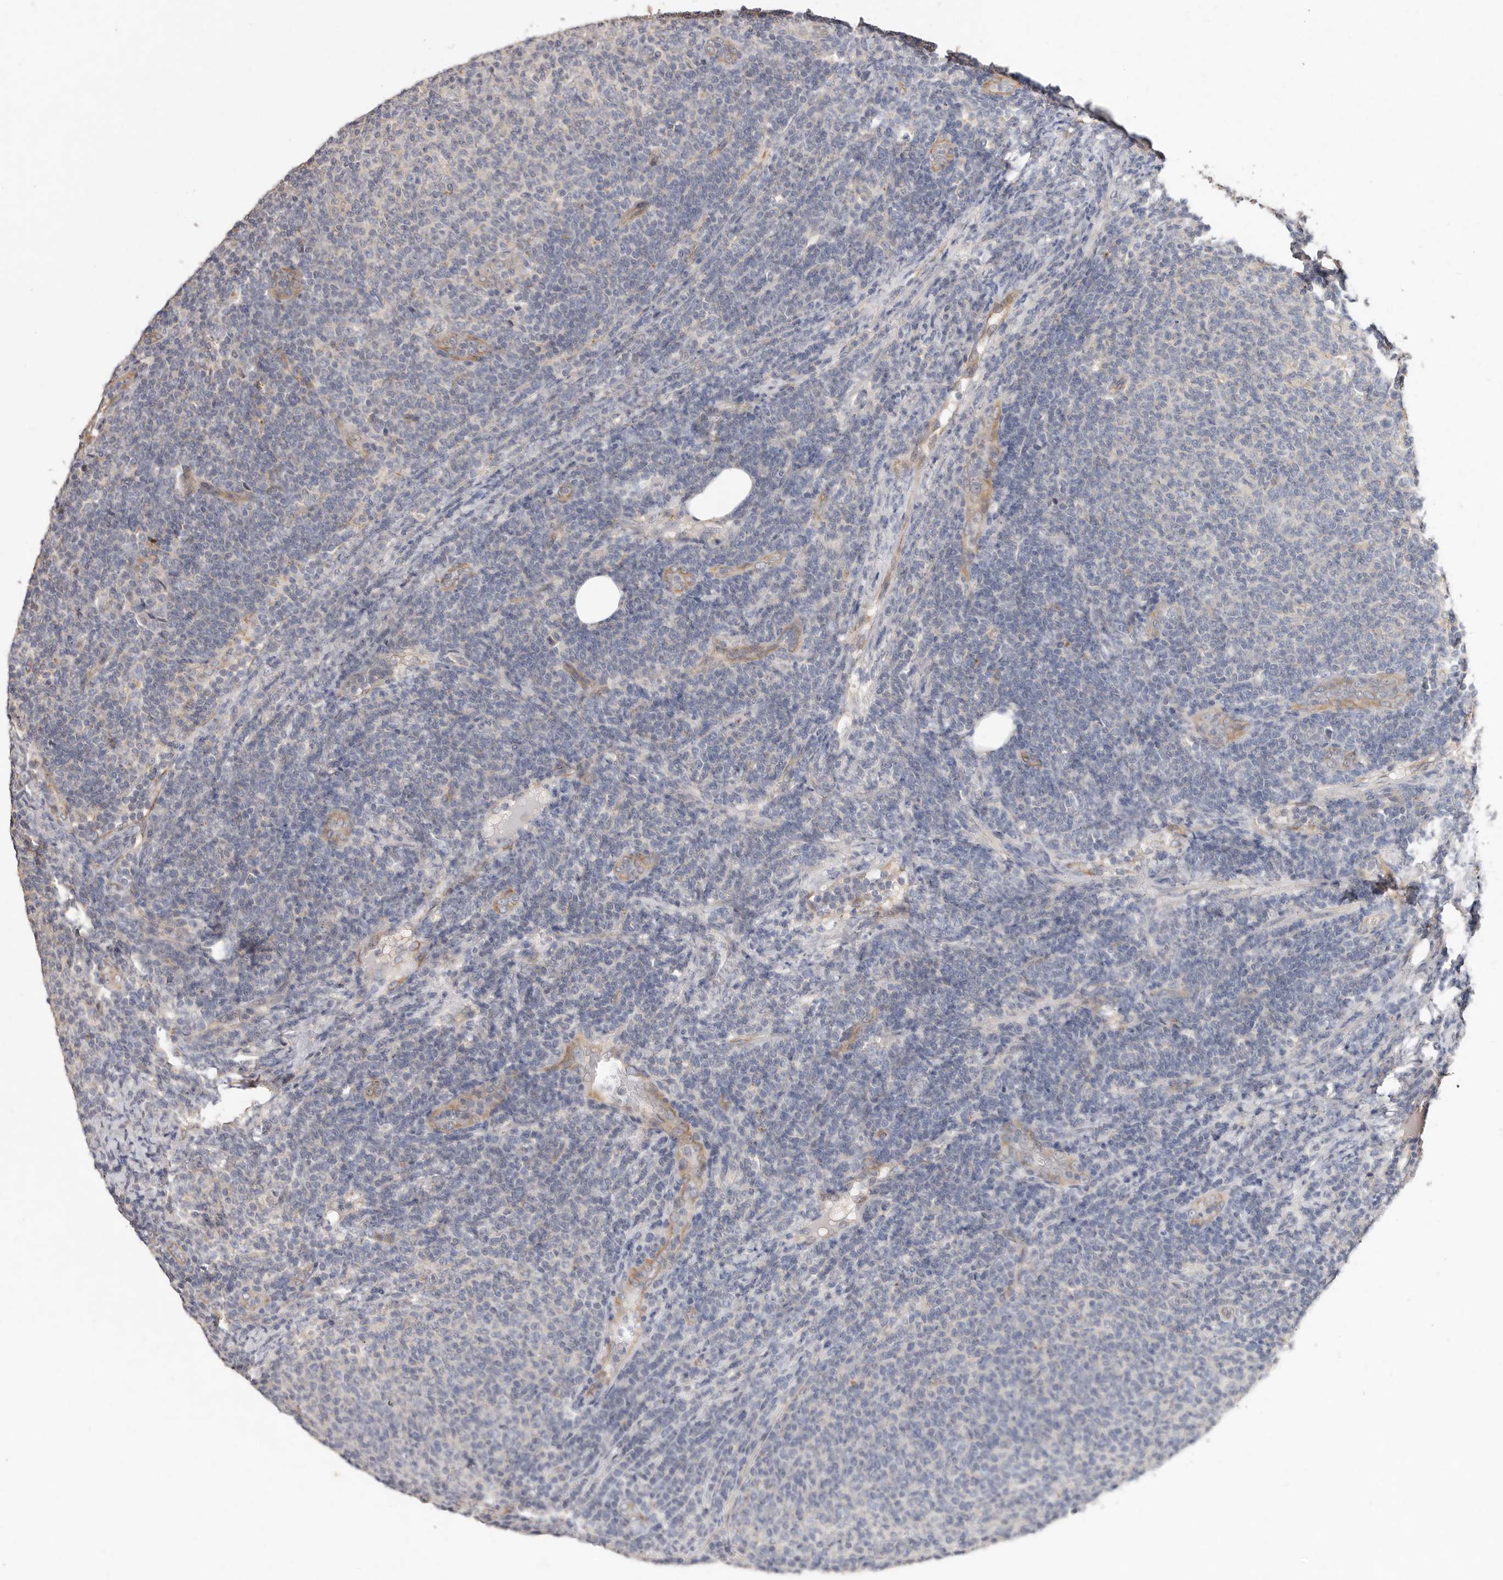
{"staining": {"intensity": "negative", "quantity": "none", "location": "none"}, "tissue": "lymphoma", "cell_type": "Tumor cells", "image_type": "cancer", "snomed": [{"axis": "morphology", "description": "Malignant lymphoma, non-Hodgkin's type, Low grade"}, {"axis": "topography", "description": "Lymph node"}], "caption": "Immunohistochemistry (IHC) of human lymphoma shows no positivity in tumor cells.", "gene": "THBS3", "patient": {"sex": "male", "age": 66}}